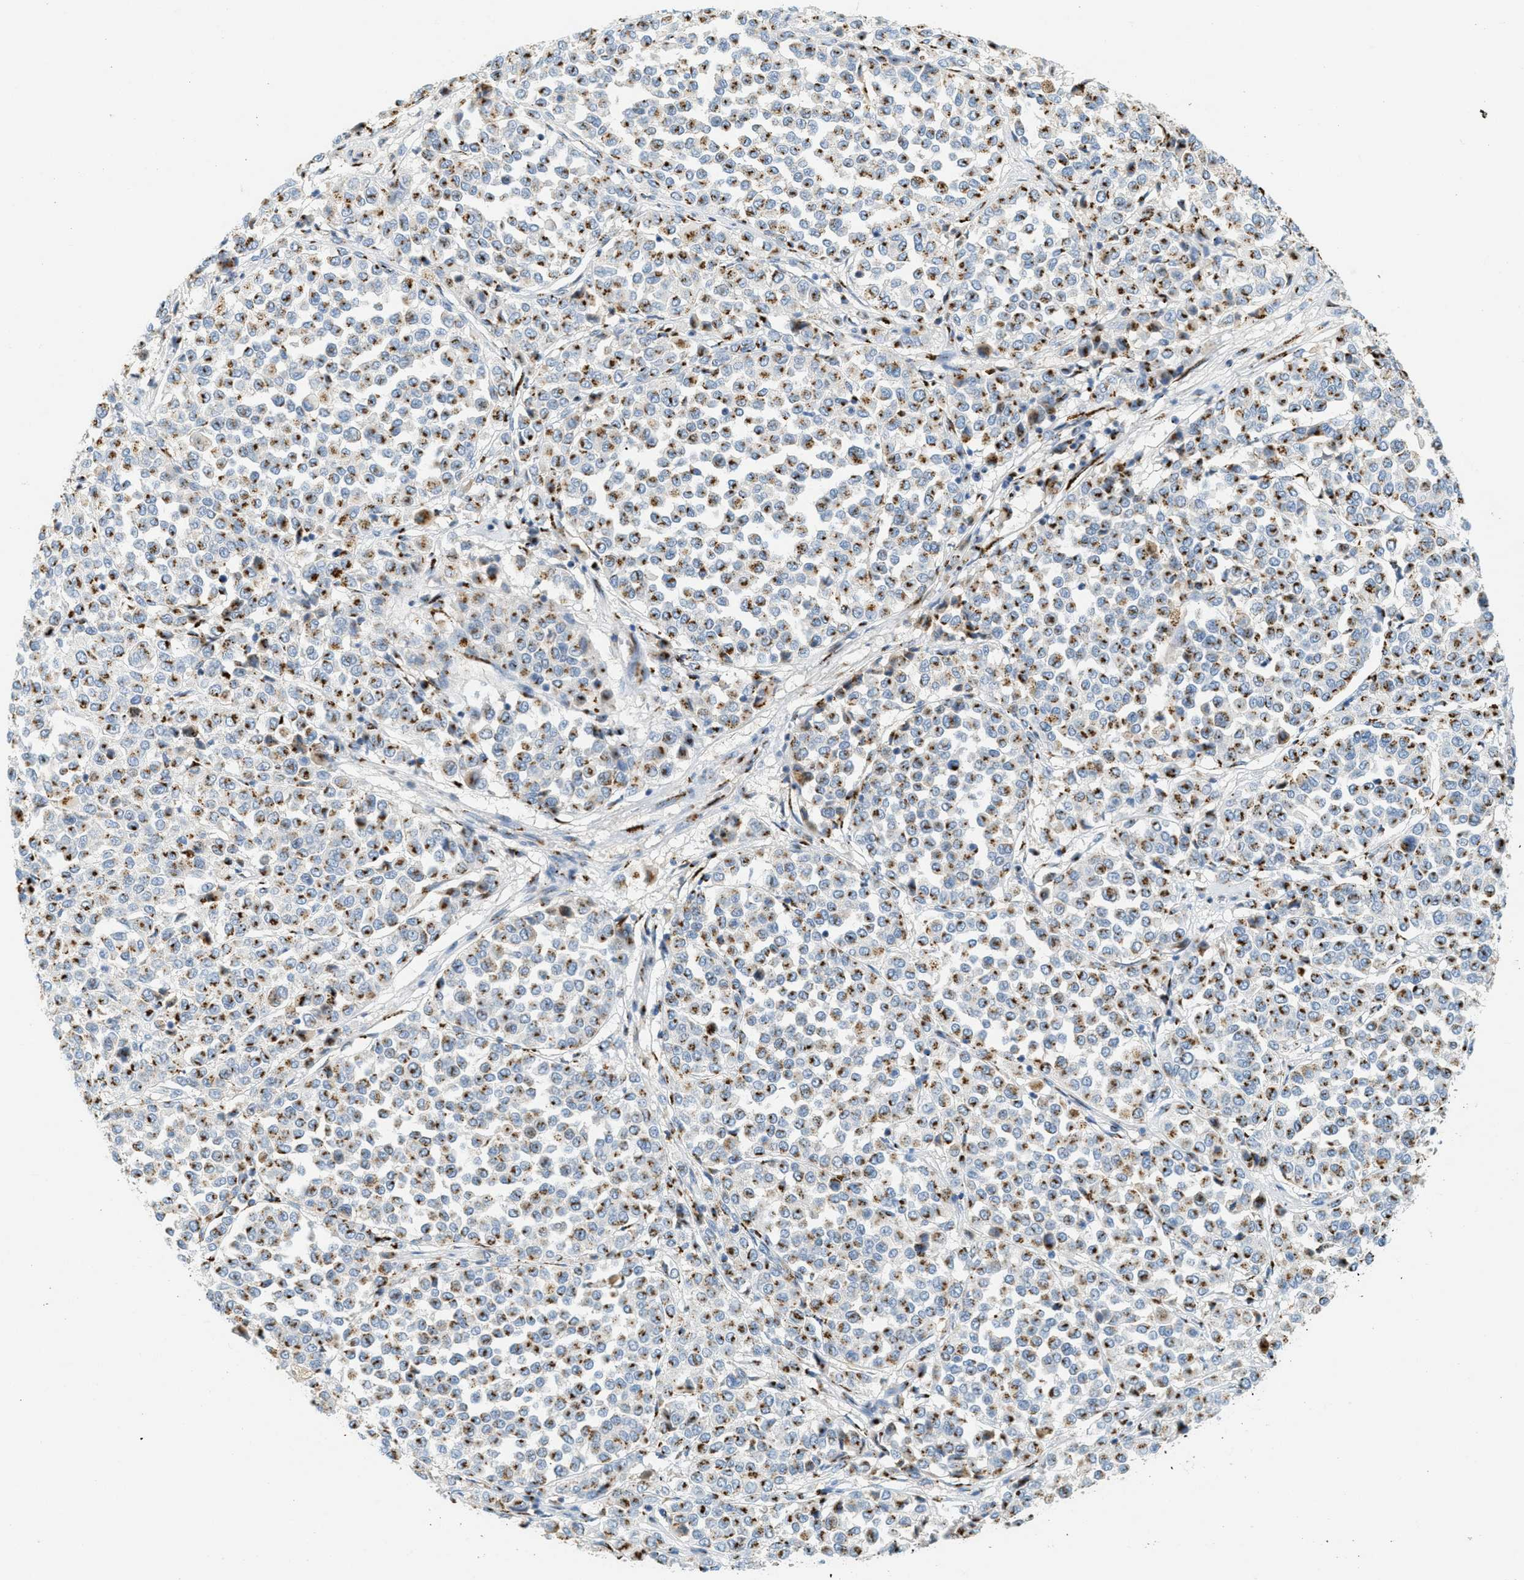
{"staining": {"intensity": "moderate", "quantity": "25%-75%", "location": "cytoplasmic/membranous"}, "tissue": "melanoma", "cell_type": "Tumor cells", "image_type": "cancer", "snomed": [{"axis": "morphology", "description": "Malignant melanoma, Metastatic site"}, {"axis": "topography", "description": "Pancreas"}], "caption": "This is an image of IHC staining of malignant melanoma (metastatic site), which shows moderate expression in the cytoplasmic/membranous of tumor cells.", "gene": "ENTPD4", "patient": {"sex": "female", "age": 30}}